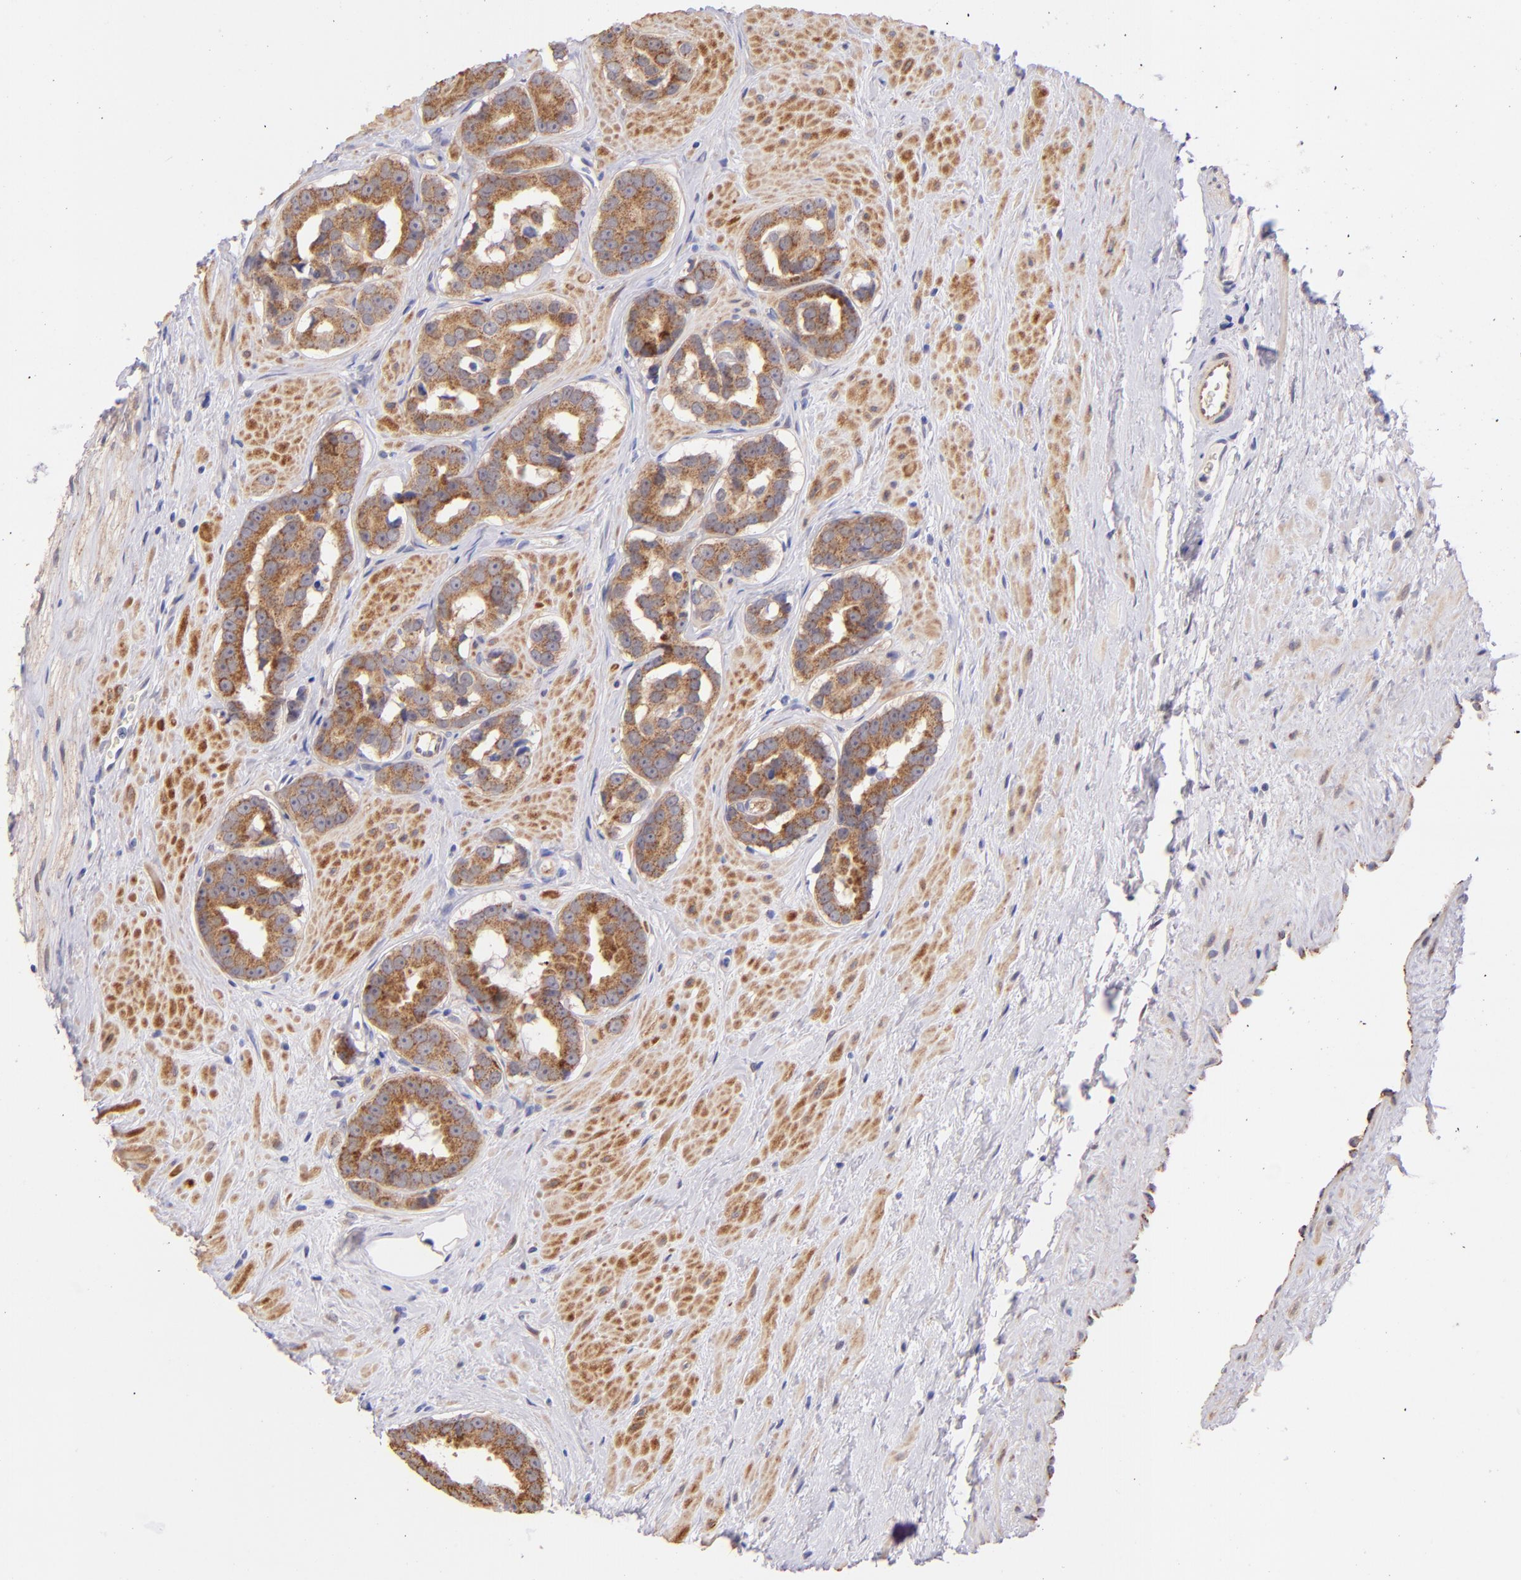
{"staining": {"intensity": "moderate", "quantity": ">75%", "location": "cytoplasmic/membranous"}, "tissue": "prostate cancer", "cell_type": "Tumor cells", "image_type": "cancer", "snomed": [{"axis": "morphology", "description": "Adenocarcinoma, Low grade"}, {"axis": "topography", "description": "Prostate"}], "caption": "Prostate adenocarcinoma (low-grade) stained with a brown dye reveals moderate cytoplasmic/membranous positive expression in approximately >75% of tumor cells.", "gene": "SH2D4A", "patient": {"sex": "male", "age": 59}}